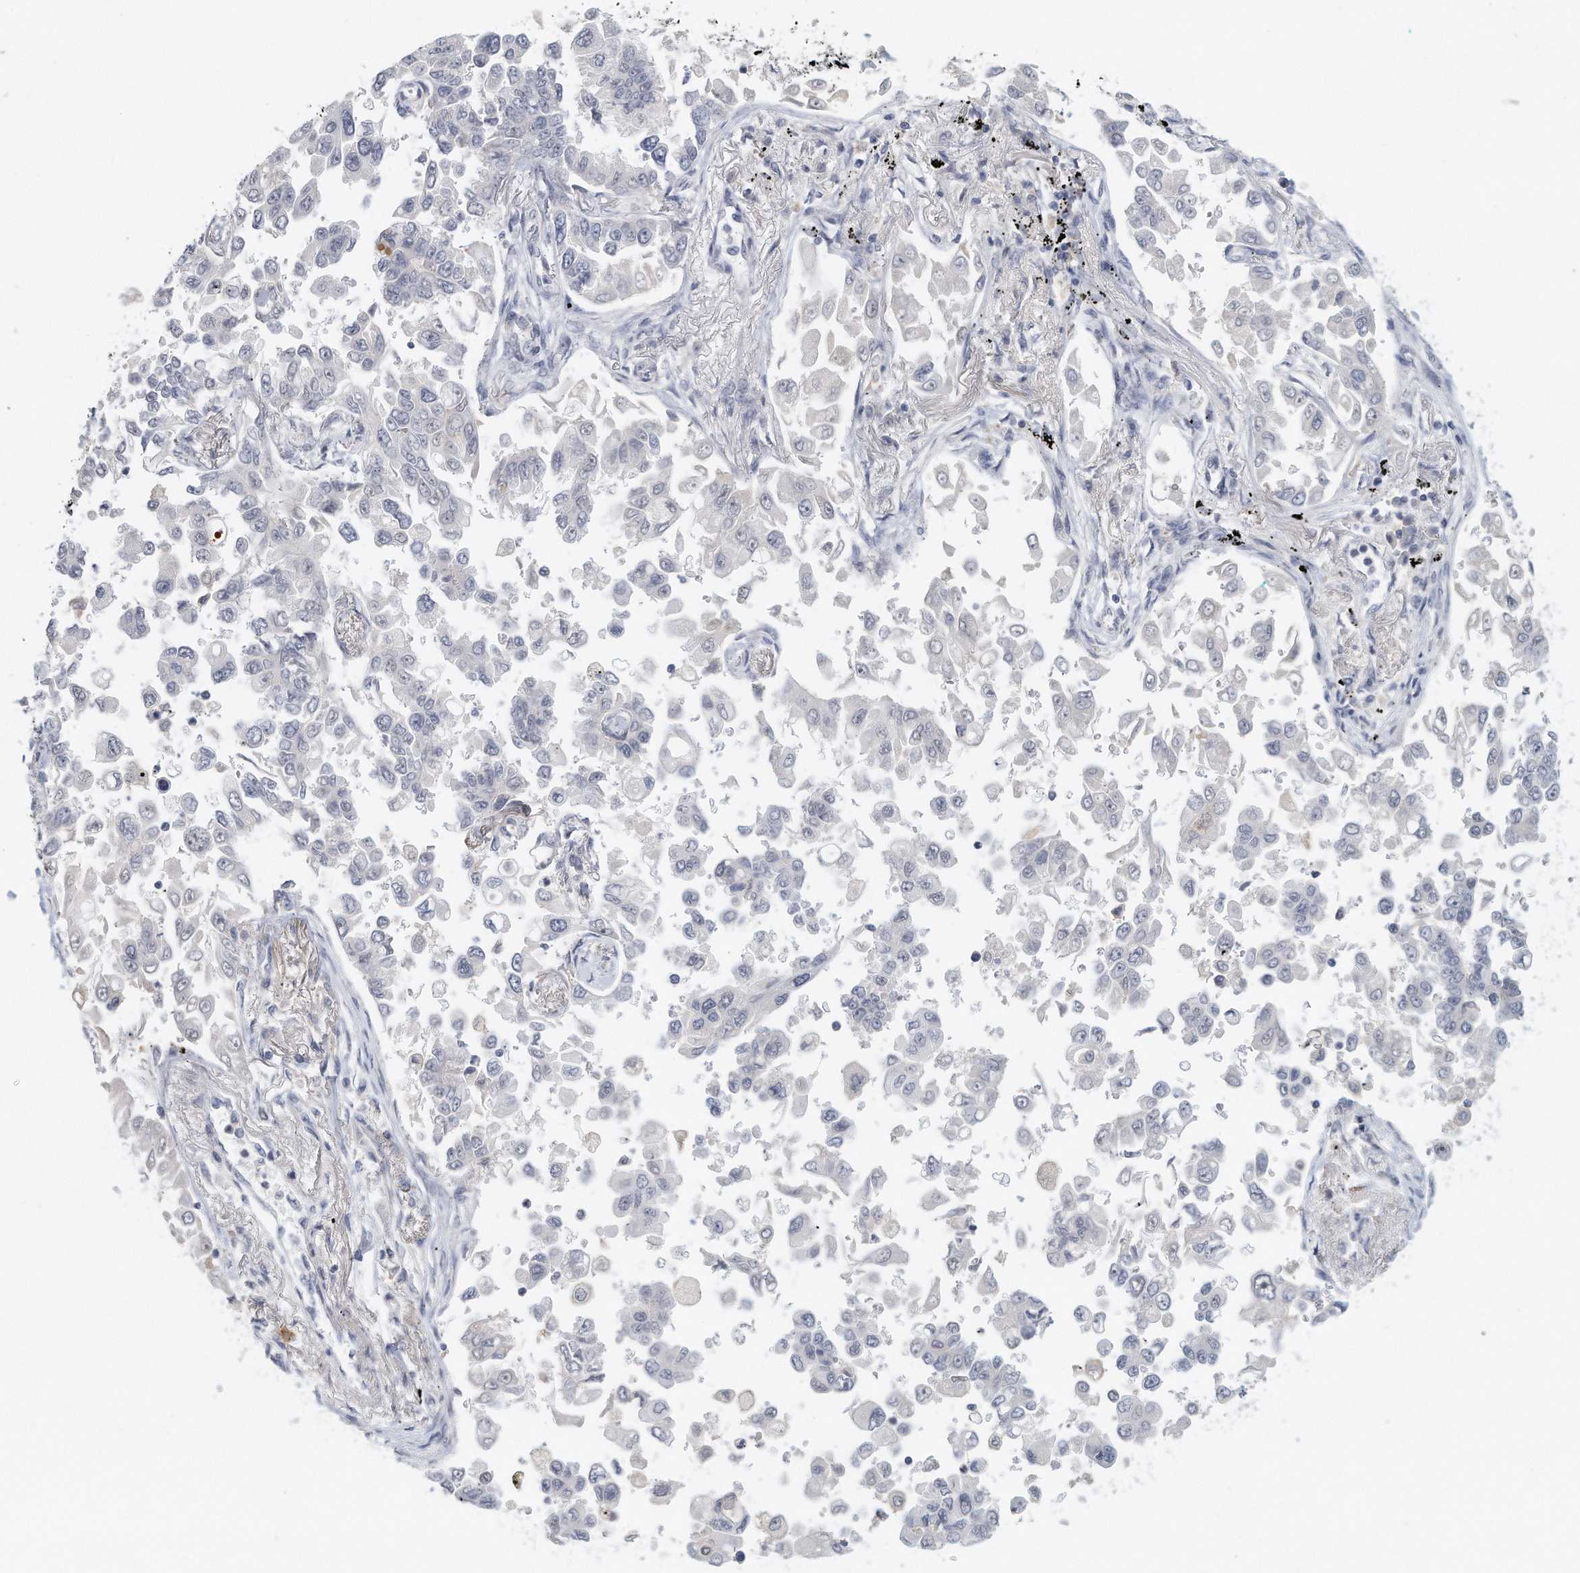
{"staining": {"intensity": "negative", "quantity": "none", "location": "none"}, "tissue": "lung cancer", "cell_type": "Tumor cells", "image_type": "cancer", "snomed": [{"axis": "morphology", "description": "Adenocarcinoma, NOS"}, {"axis": "topography", "description": "Lung"}], "caption": "This is a histopathology image of IHC staining of lung adenocarcinoma, which shows no staining in tumor cells.", "gene": "DDX43", "patient": {"sex": "female", "age": 67}}